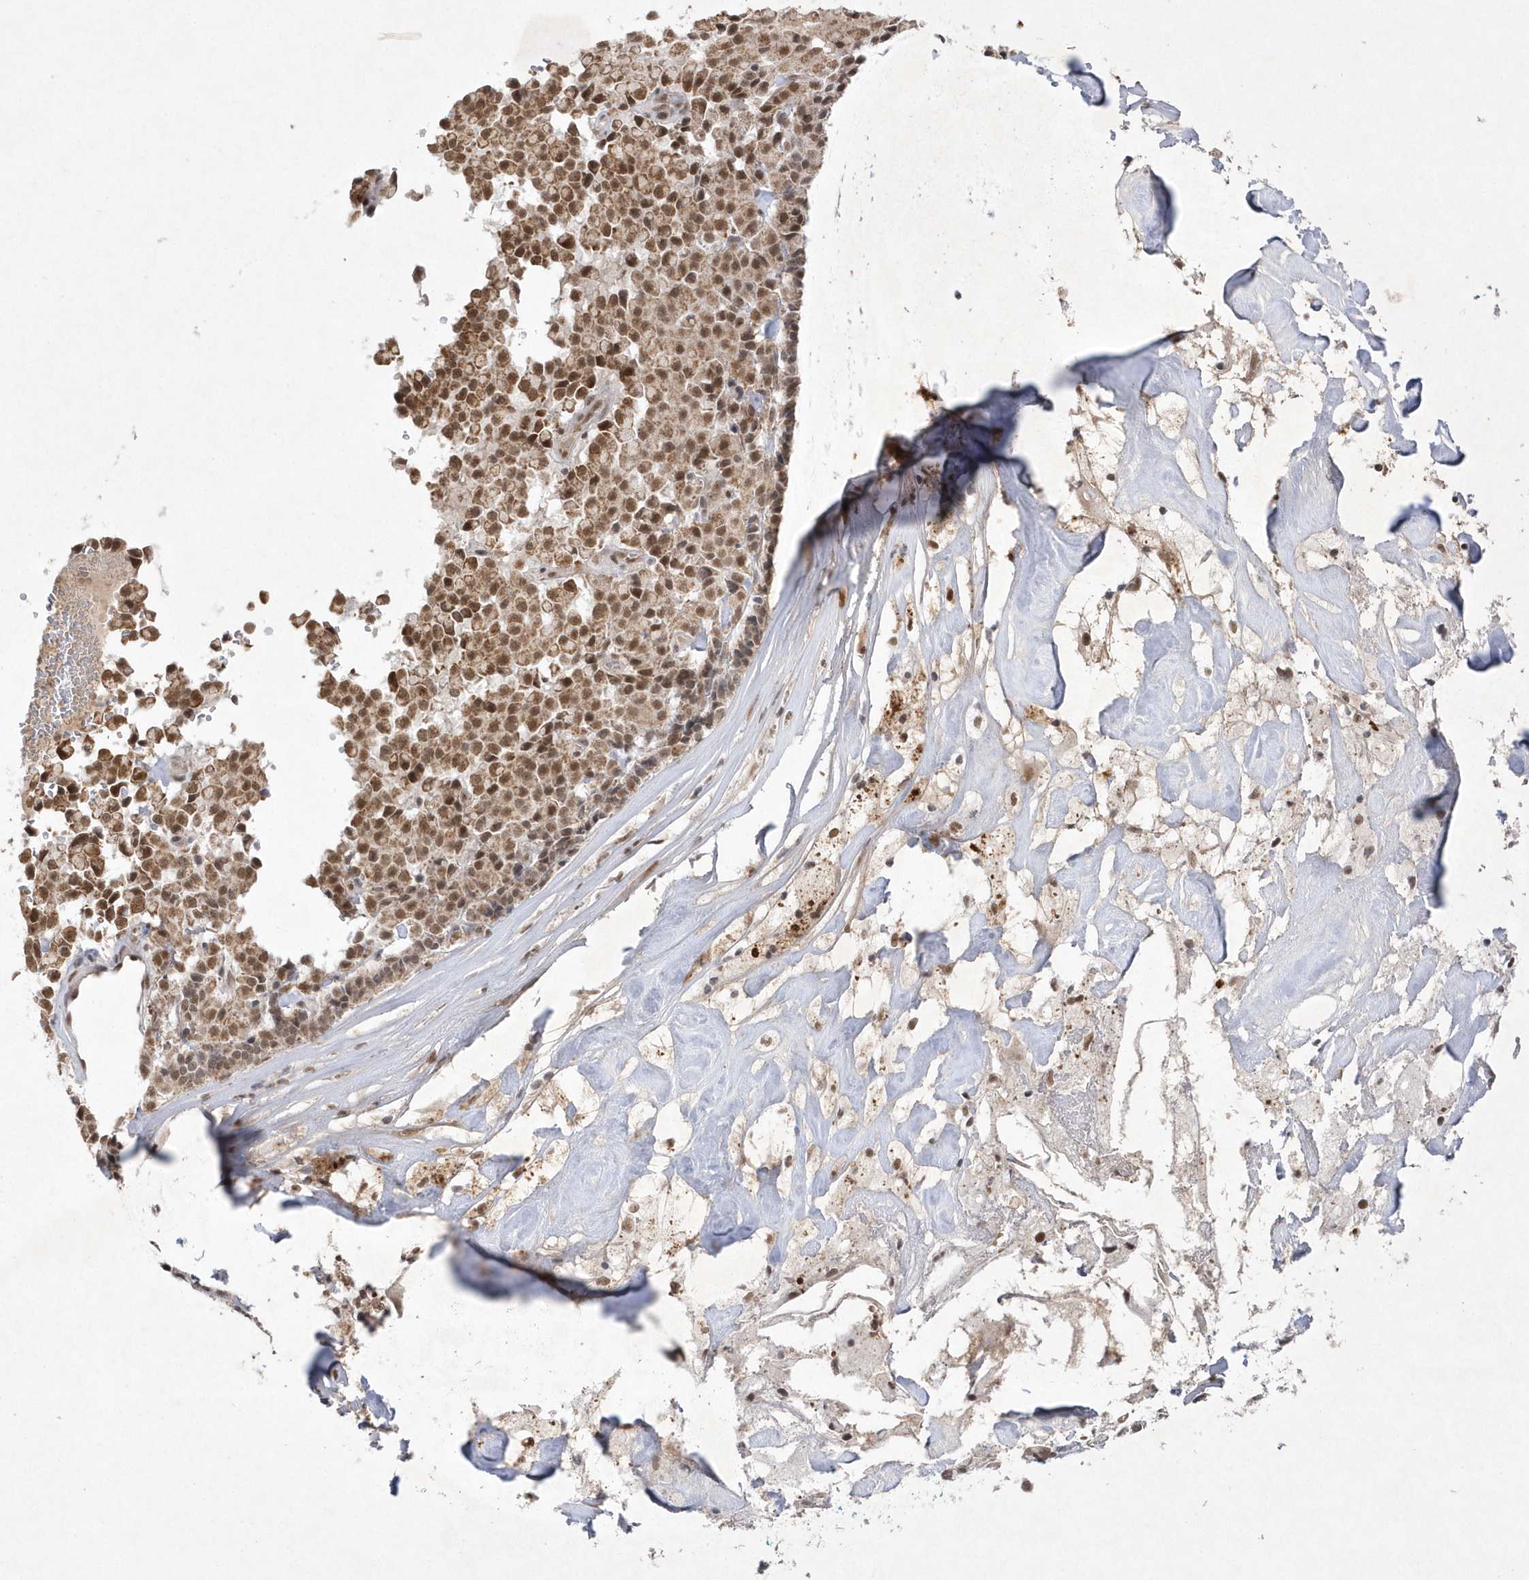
{"staining": {"intensity": "moderate", "quantity": ">75%", "location": "cytoplasmic/membranous,nuclear"}, "tissue": "pancreatic cancer", "cell_type": "Tumor cells", "image_type": "cancer", "snomed": [{"axis": "morphology", "description": "Adenocarcinoma, NOS"}, {"axis": "topography", "description": "Pancreas"}], "caption": "A brown stain shows moderate cytoplasmic/membranous and nuclear positivity of a protein in pancreatic adenocarcinoma tumor cells. The staining was performed using DAB, with brown indicating positive protein expression. Nuclei are stained blue with hematoxylin.", "gene": "CPSF3", "patient": {"sex": "male", "age": 65}}